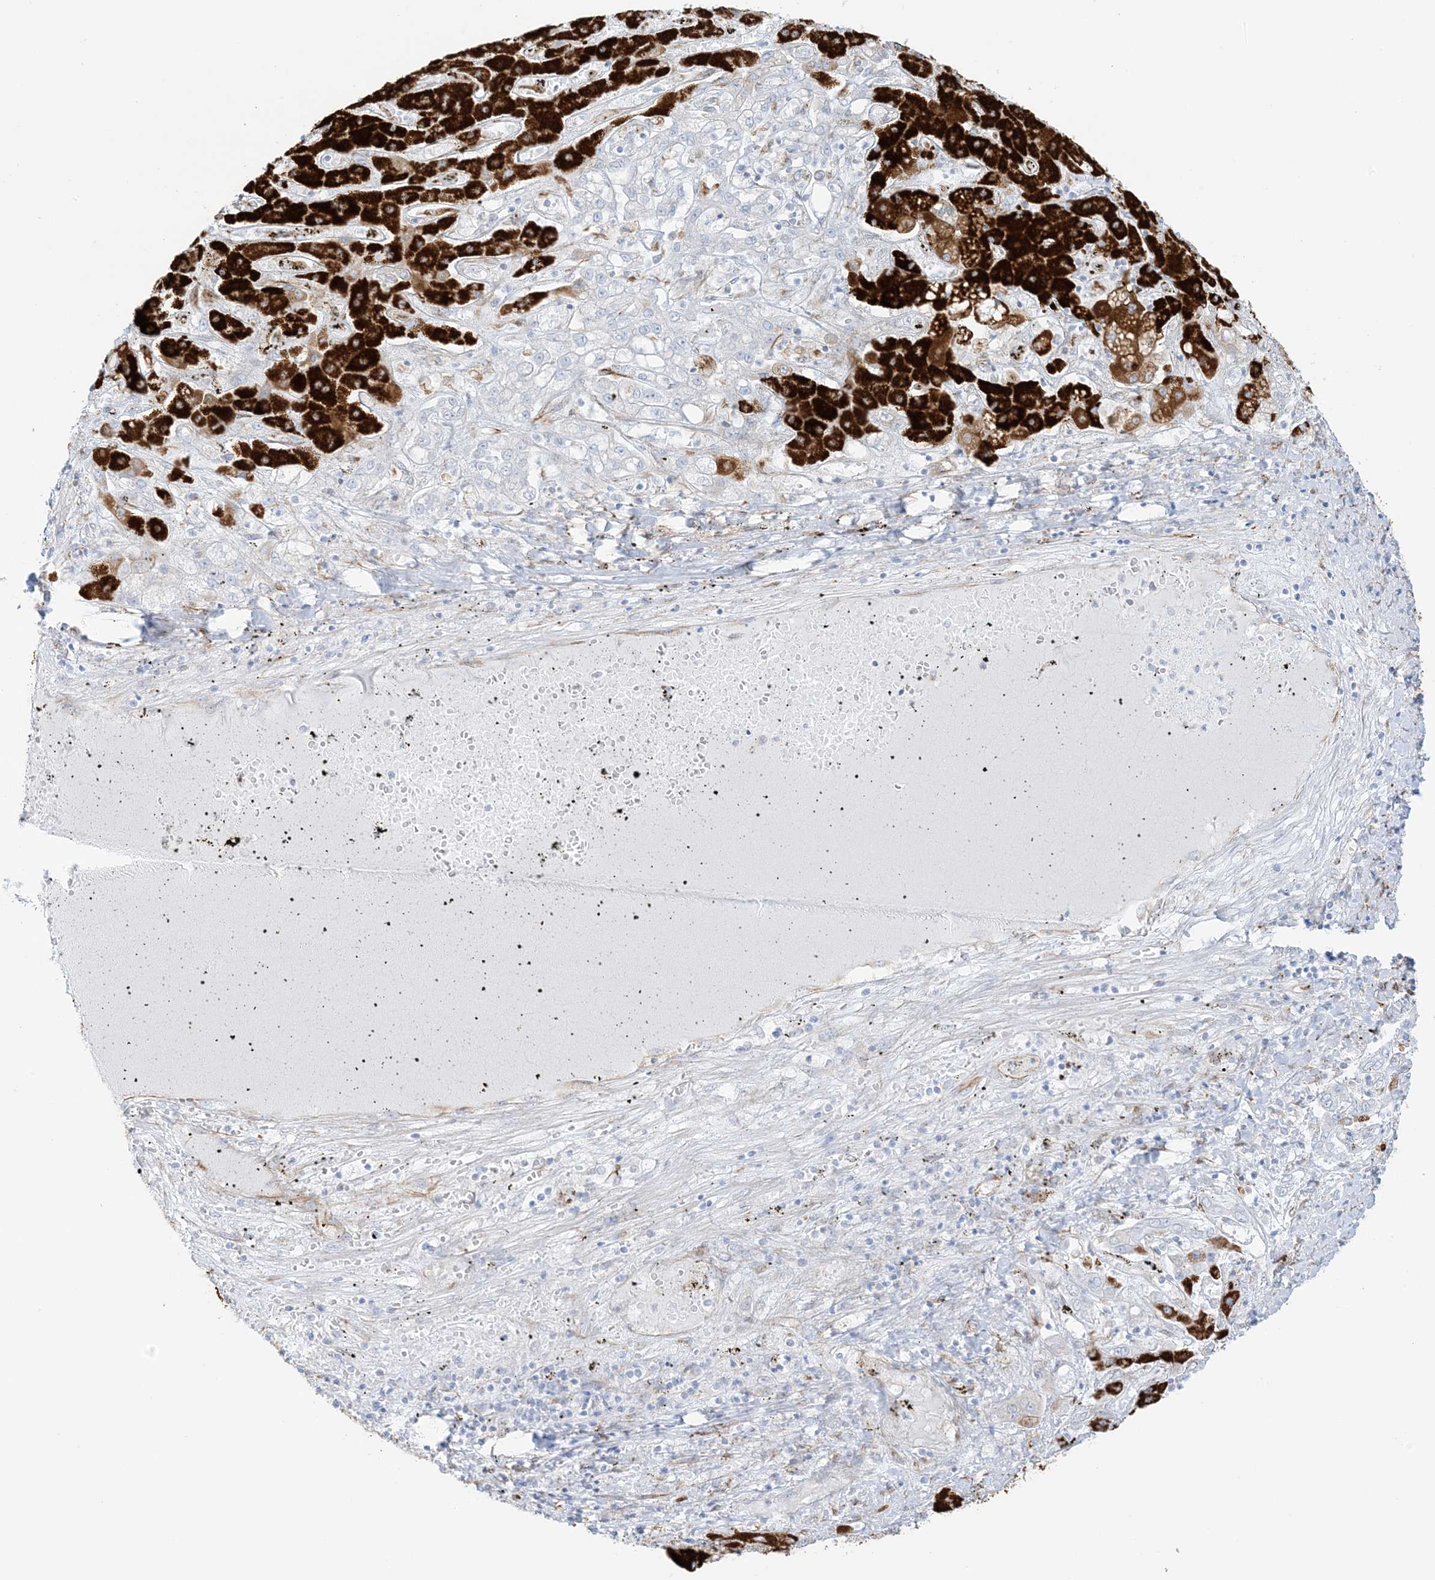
{"staining": {"intensity": "strong", "quantity": "25%-75%", "location": "cytoplasmic/membranous"}, "tissue": "liver cancer", "cell_type": "Tumor cells", "image_type": "cancer", "snomed": [{"axis": "morphology", "description": "Cholangiocarcinoma"}, {"axis": "topography", "description": "Liver"}], "caption": "A photomicrograph of human cholangiocarcinoma (liver) stained for a protein displays strong cytoplasmic/membranous brown staining in tumor cells. (DAB (3,3'-diaminobenzidine) IHC with brightfield microscopy, high magnification).", "gene": "PID1", "patient": {"sex": "male", "age": 67}}